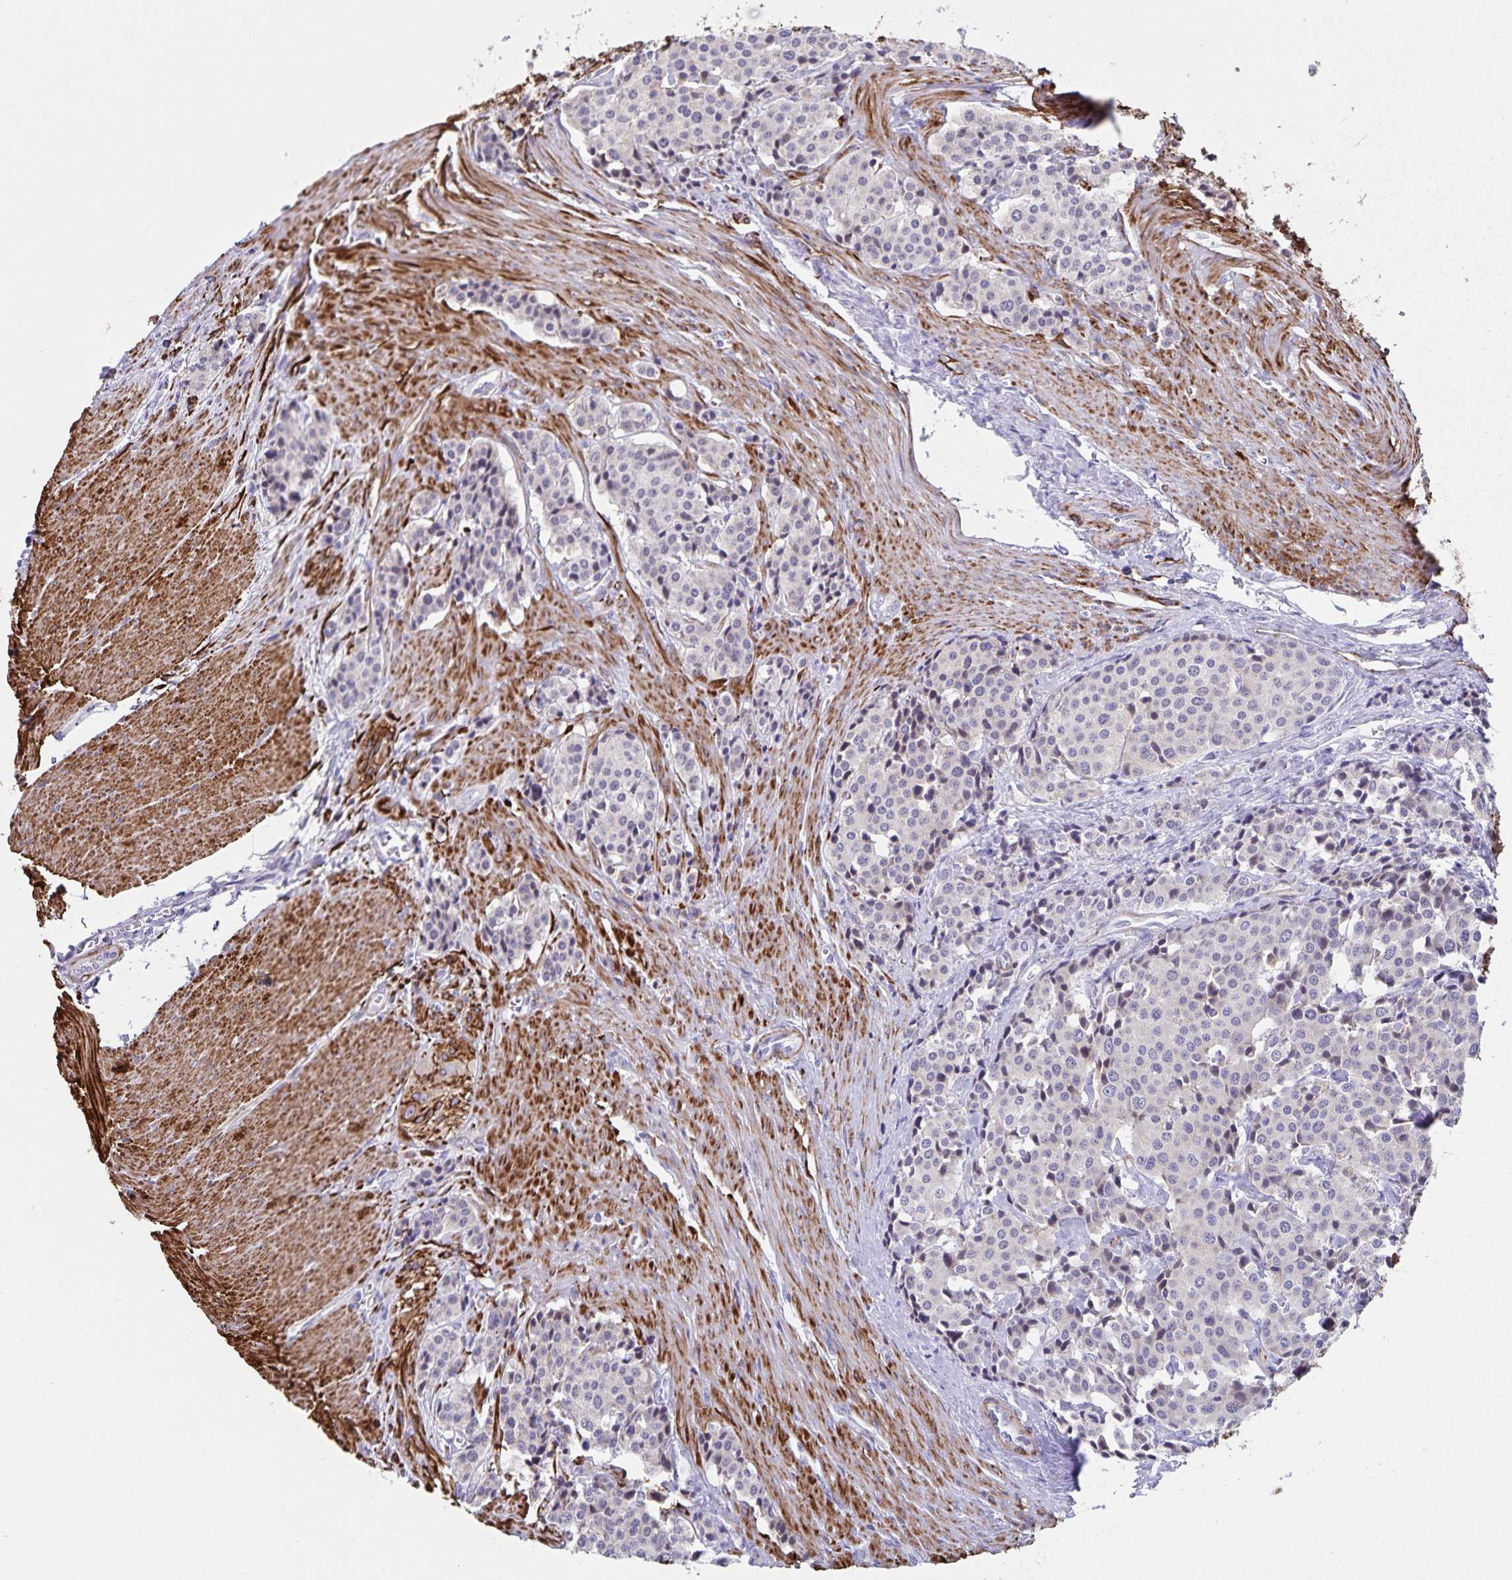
{"staining": {"intensity": "negative", "quantity": "none", "location": "none"}, "tissue": "carcinoid", "cell_type": "Tumor cells", "image_type": "cancer", "snomed": [{"axis": "morphology", "description": "Carcinoid, malignant, NOS"}, {"axis": "topography", "description": "Small intestine"}], "caption": "Carcinoid was stained to show a protein in brown. There is no significant staining in tumor cells.", "gene": "SYNM", "patient": {"sex": "male", "age": 73}}